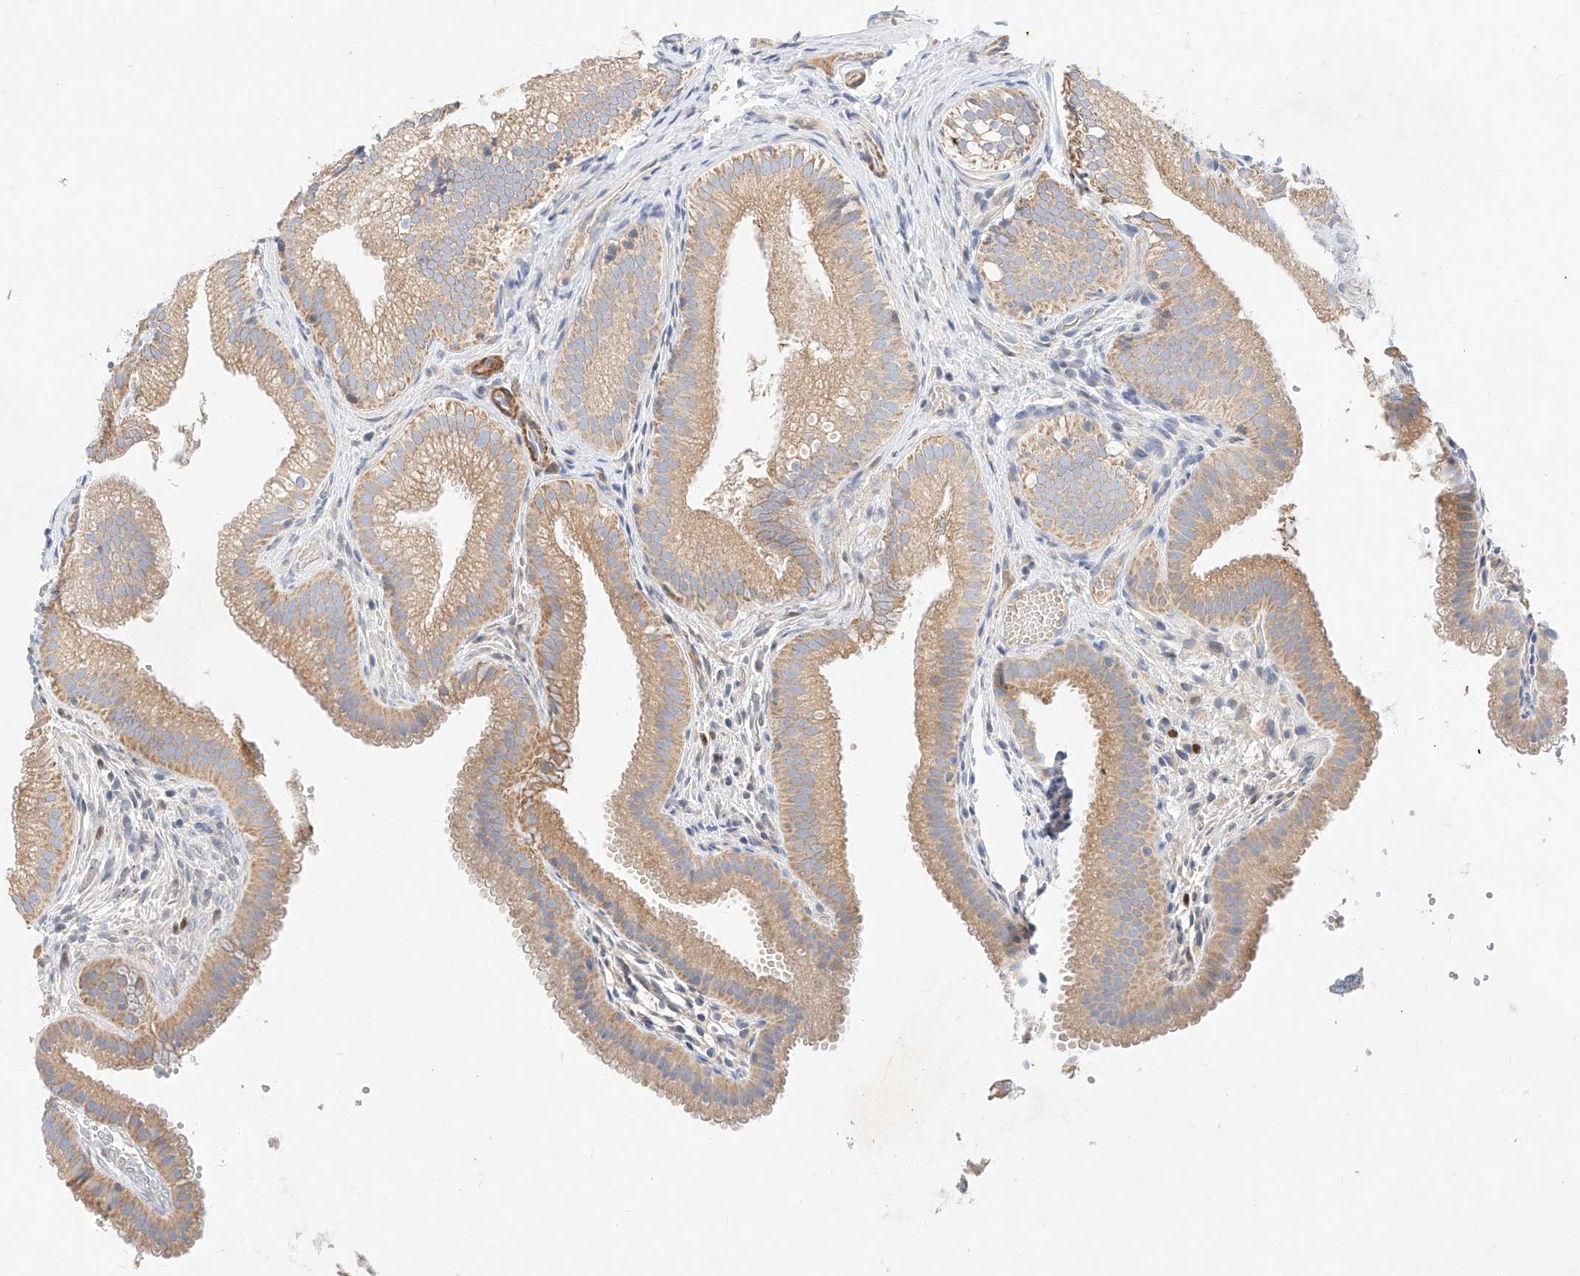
{"staining": {"intensity": "moderate", "quantity": ">75%", "location": "cytoplasmic/membranous"}, "tissue": "gallbladder", "cell_type": "Glandular cells", "image_type": "normal", "snomed": [{"axis": "morphology", "description": "Normal tissue, NOS"}, {"axis": "topography", "description": "Gallbladder"}], "caption": "A medium amount of moderate cytoplasmic/membranous positivity is seen in approximately >75% of glandular cells in benign gallbladder. (DAB (3,3'-diaminobenzidine) IHC with brightfield microscopy, high magnification).", "gene": "C6orf118", "patient": {"sex": "female", "age": 30}}